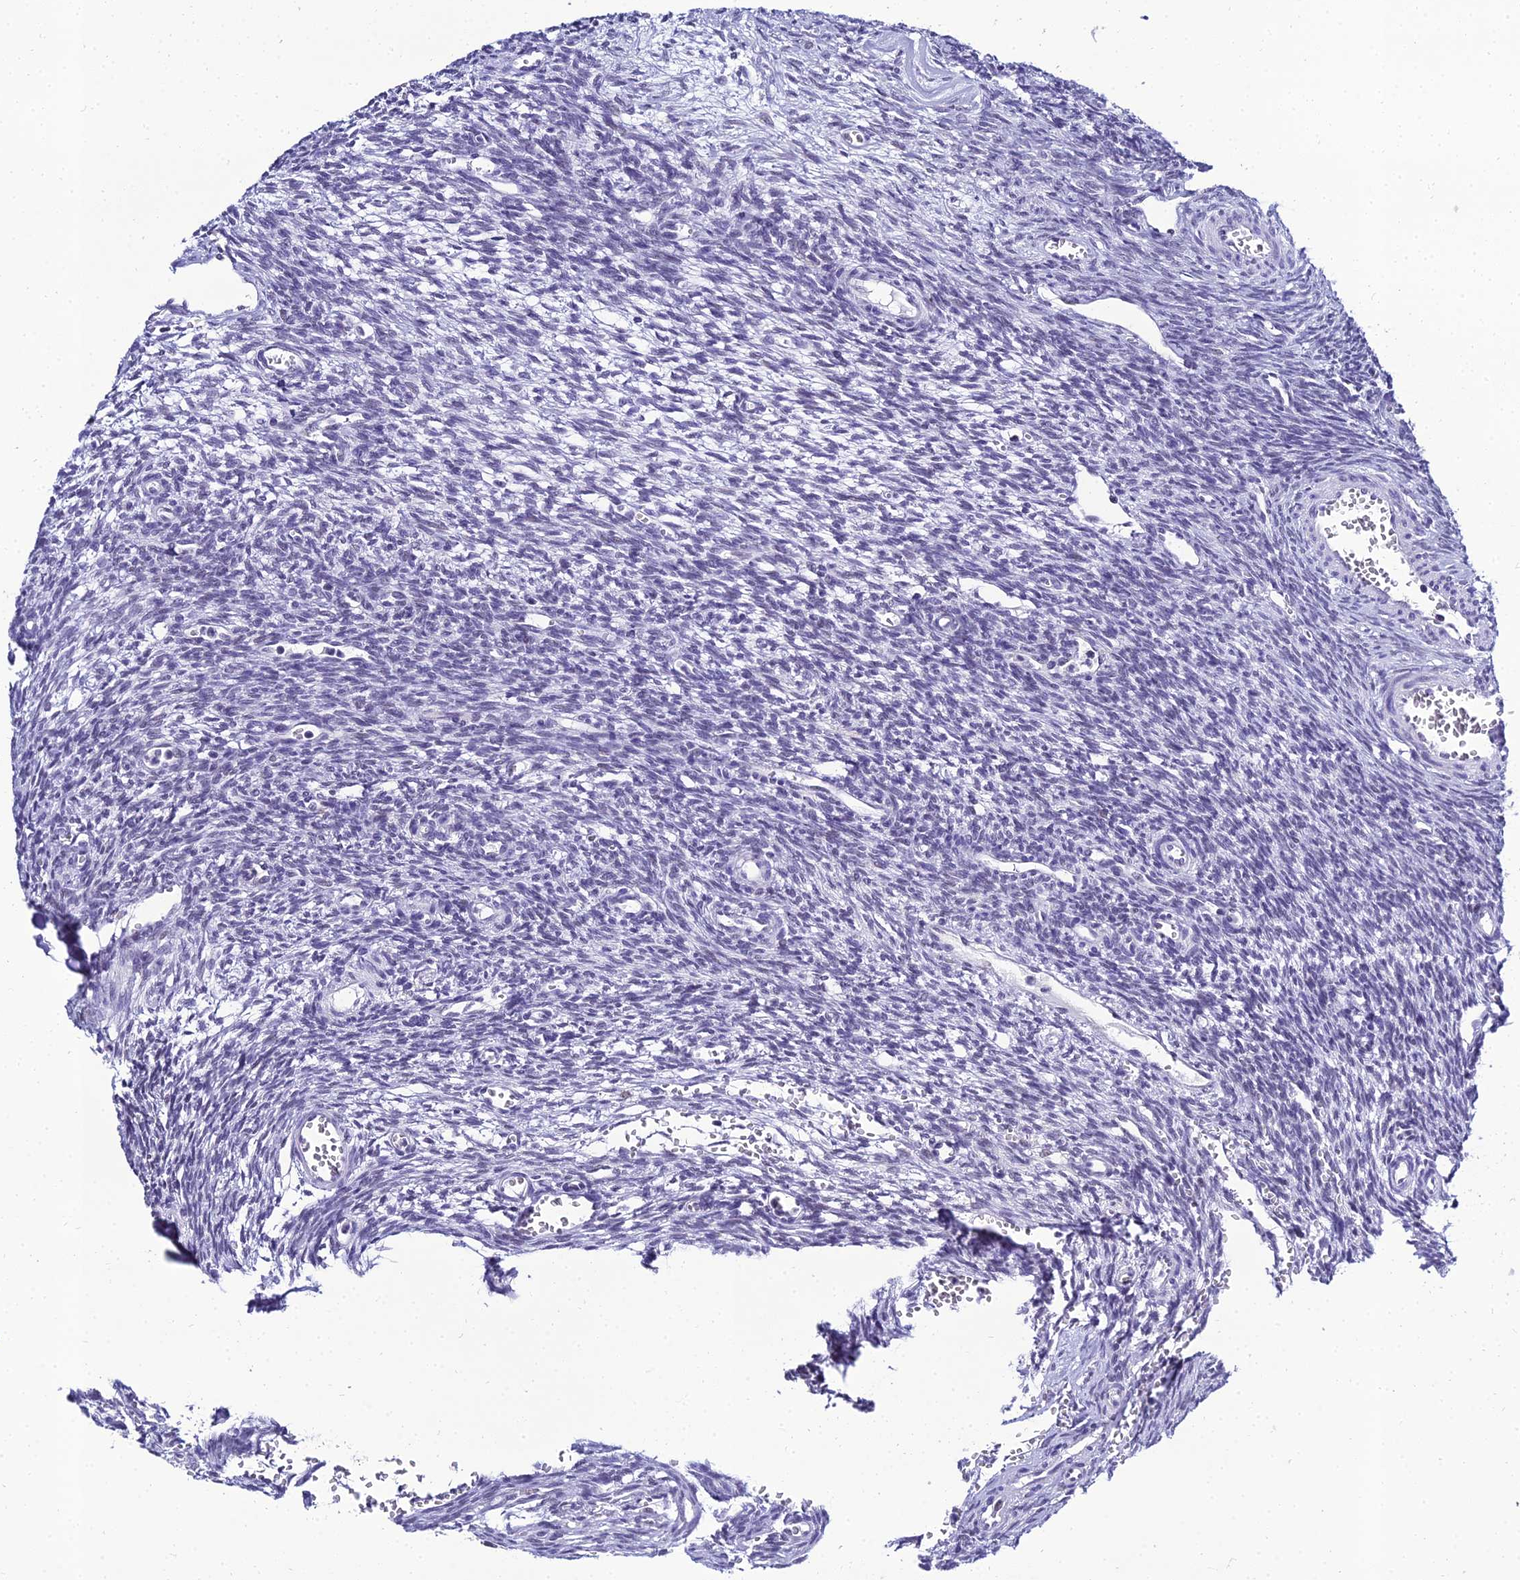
{"staining": {"intensity": "negative", "quantity": "none", "location": "none"}, "tissue": "ovary", "cell_type": "Ovarian stroma cells", "image_type": "normal", "snomed": [{"axis": "morphology", "description": "Normal tissue, NOS"}, {"axis": "topography", "description": "Ovary"}], "caption": "Image shows no significant protein expression in ovarian stroma cells of normal ovary. (Brightfield microscopy of DAB (3,3'-diaminobenzidine) IHC at high magnification).", "gene": "PPP4R2", "patient": {"sex": "female", "age": 39}}